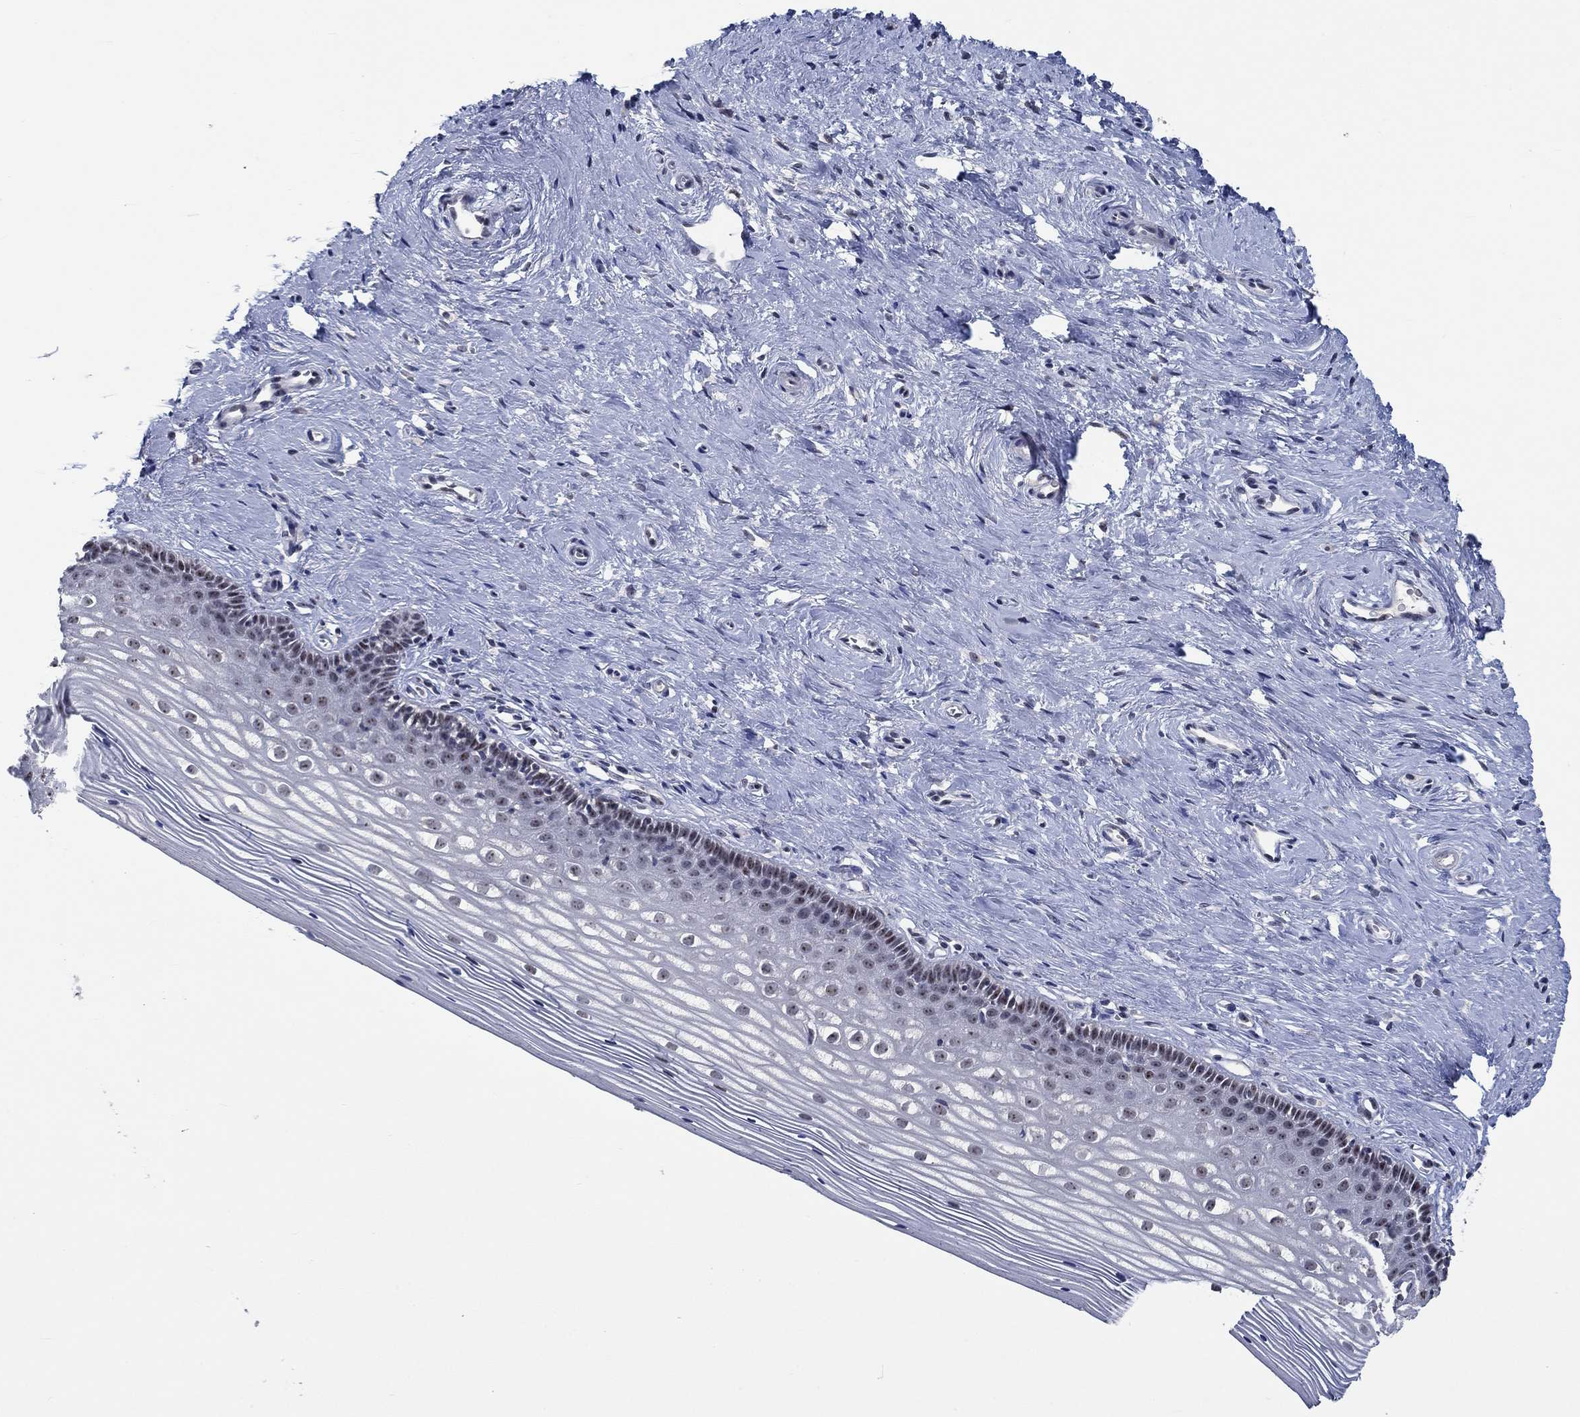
{"staining": {"intensity": "negative", "quantity": "none", "location": "none"}, "tissue": "cervix", "cell_type": "Glandular cells", "image_type": "normal", "snomed": [{"axis": "morphology", "description": "Normal tissue, NOS"}, {"axis": "topography", "description": "Cervix"}], "caption": "Photomicrograph shows no significant protein expression in glandular cells of benign cervix.", "gene": "HTN1", "patient": {"sex": "female", "age": 40}}